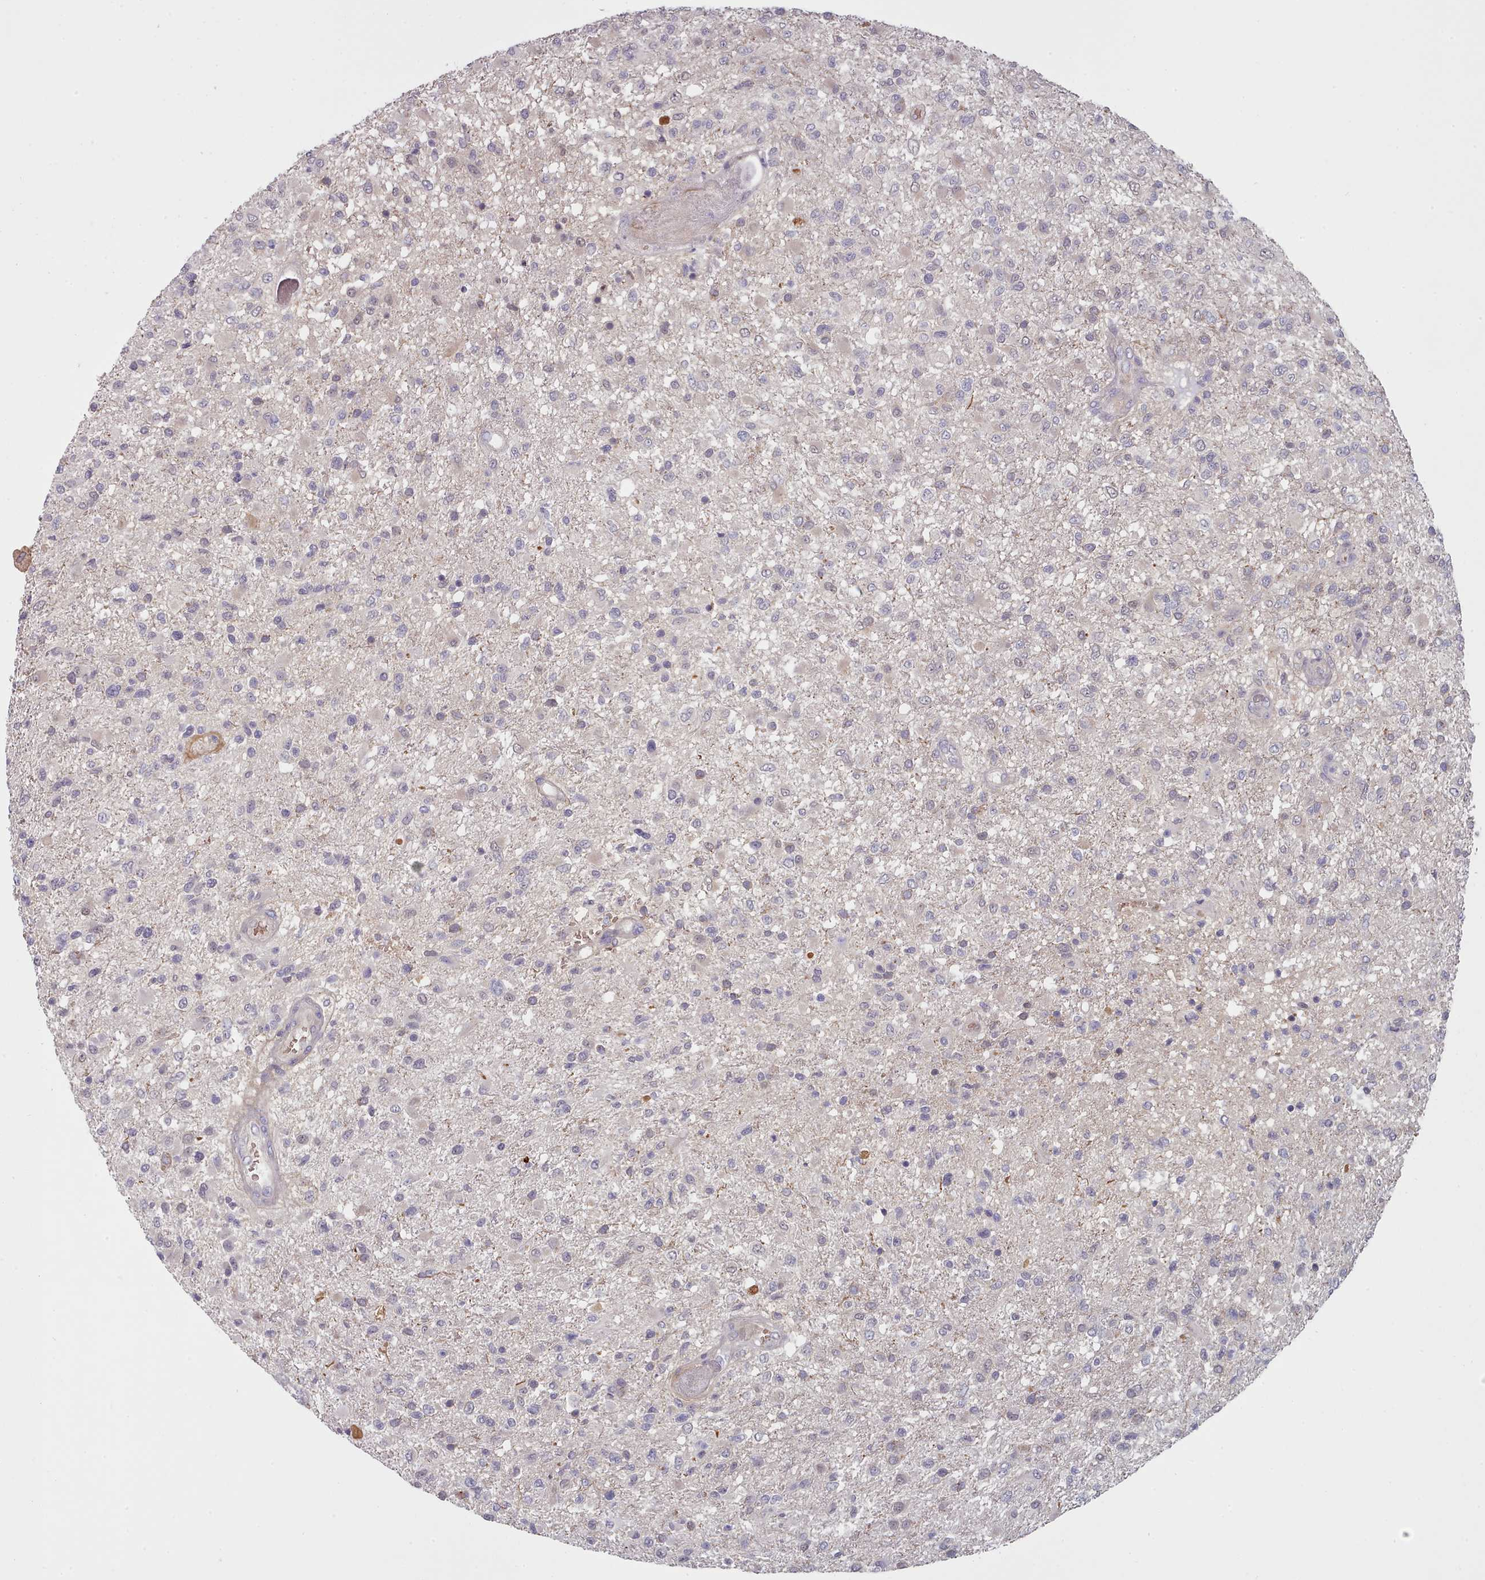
{"staining": {"intensity": "negative", "quantity": "none", "location": "none"}, "tissue": "glioma", "cell_type": "Tumor cells", "image_type": "cancer", "snomed": [{"axis": "morphology", "description": "Glioma, malignant, High grade"}, {"axis": "topography", "description": "Brain"}], "caption": "Photomicrograph shows no protein expression in tumor cells of glioma tissue.", "gene": "CLNS1A", "patient": {"sex": "female", "age": 74}}